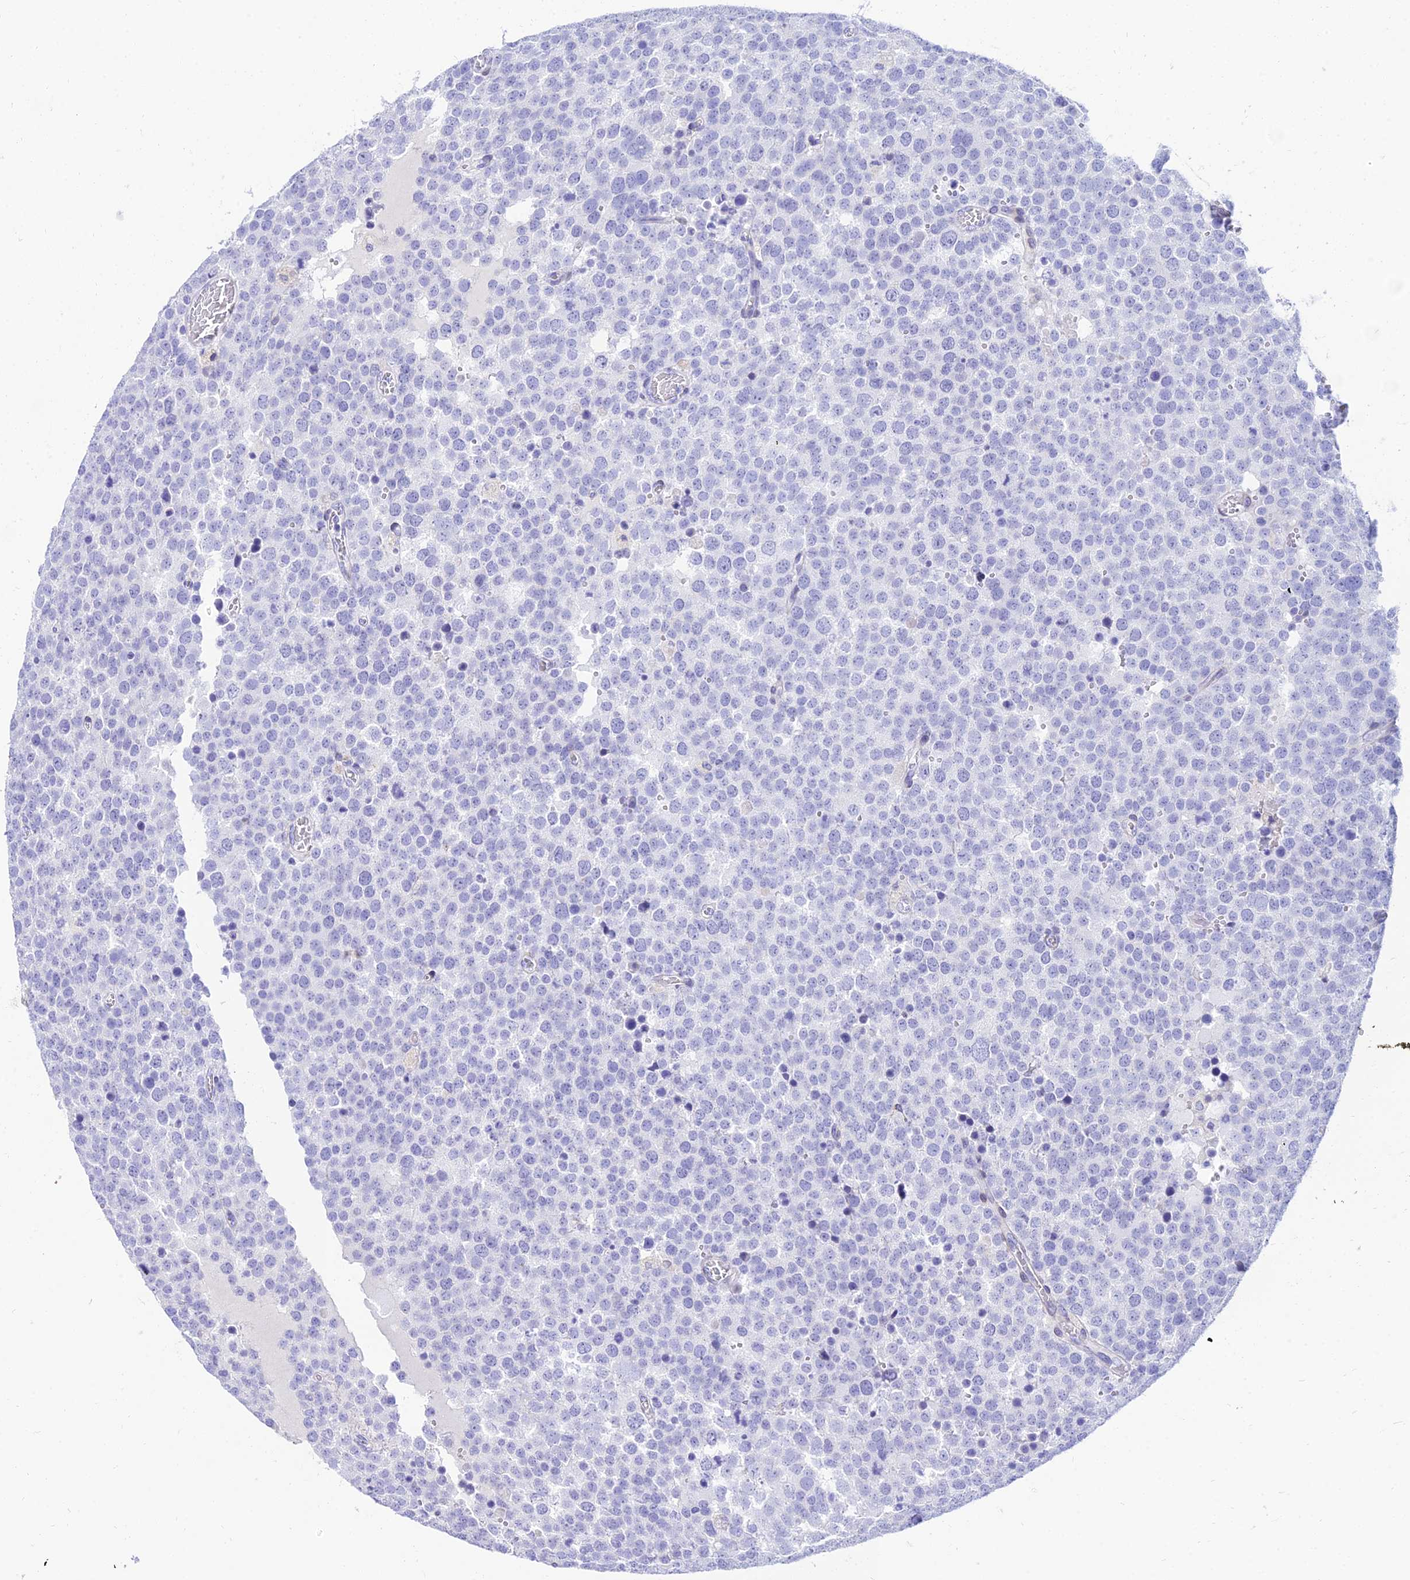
{"staining": {"intensity": "negative", "quantity": "none", "location": "none"}, "tissue": "testis cancer", "cell_type": "Tumor cells", "image_type": "cancer", "snomed": [{"axis": "morphology", "description": "Normal tissue, NOS"}, {"axis": "morphology", "description": "Seminoma, NOS"}, {"axis": "topography", "description": "Testis"}], "caption": "Human seminoma (testis) stained for a protein using immunohistochemistry (IHC) displays no positivity in tumor cells.", "gene": "TAC3", "patient": {"sex": "male", "age": 71}}